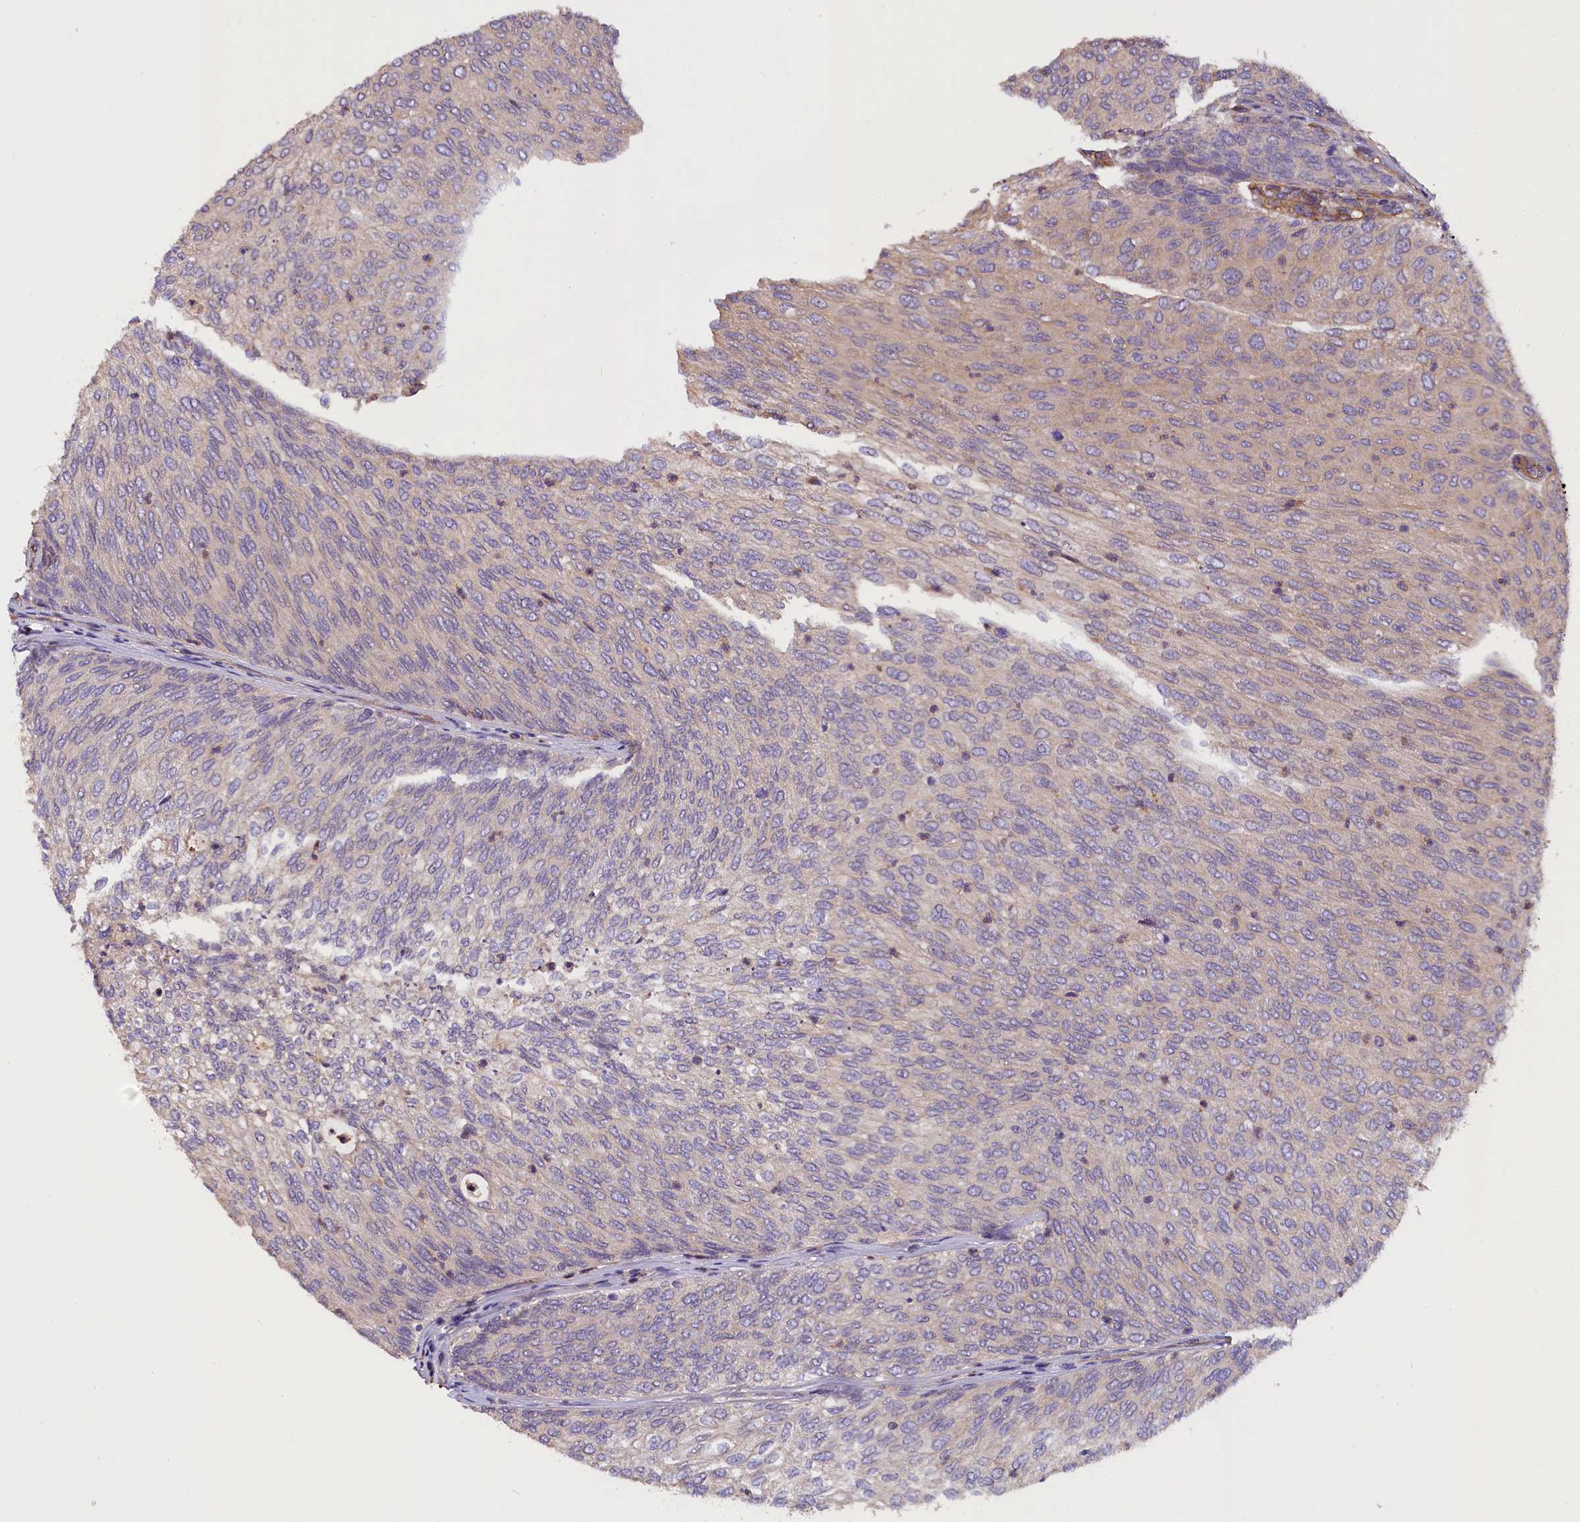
{"staining": {"intensity": "negative", "quantity": "none", "location": "none"}, "tissue": "urothelial cancer", "cell_type": "Tumor cells", "image_type": "cancer", "snomed": [{"axis": "morphology", "description": "Urothelial carcinoma, Low grade"}, {"axis": "topography", "description": "Urinary bladder"}], "caption": "IHC photomicrograph of neoplastic tissue: urothelial carcinoma (low-grade) stained with DAB reveals no significant protein expression in tumor cells. (Stains: DAB (3,3'-diaminobenzidine) immunohistochemistry with hematoxylin counter stain, Microscopy: brightfield microscopy at high magnification).", "gene": "ERMARD", "patient": {"sex": "female", "age": 79}}